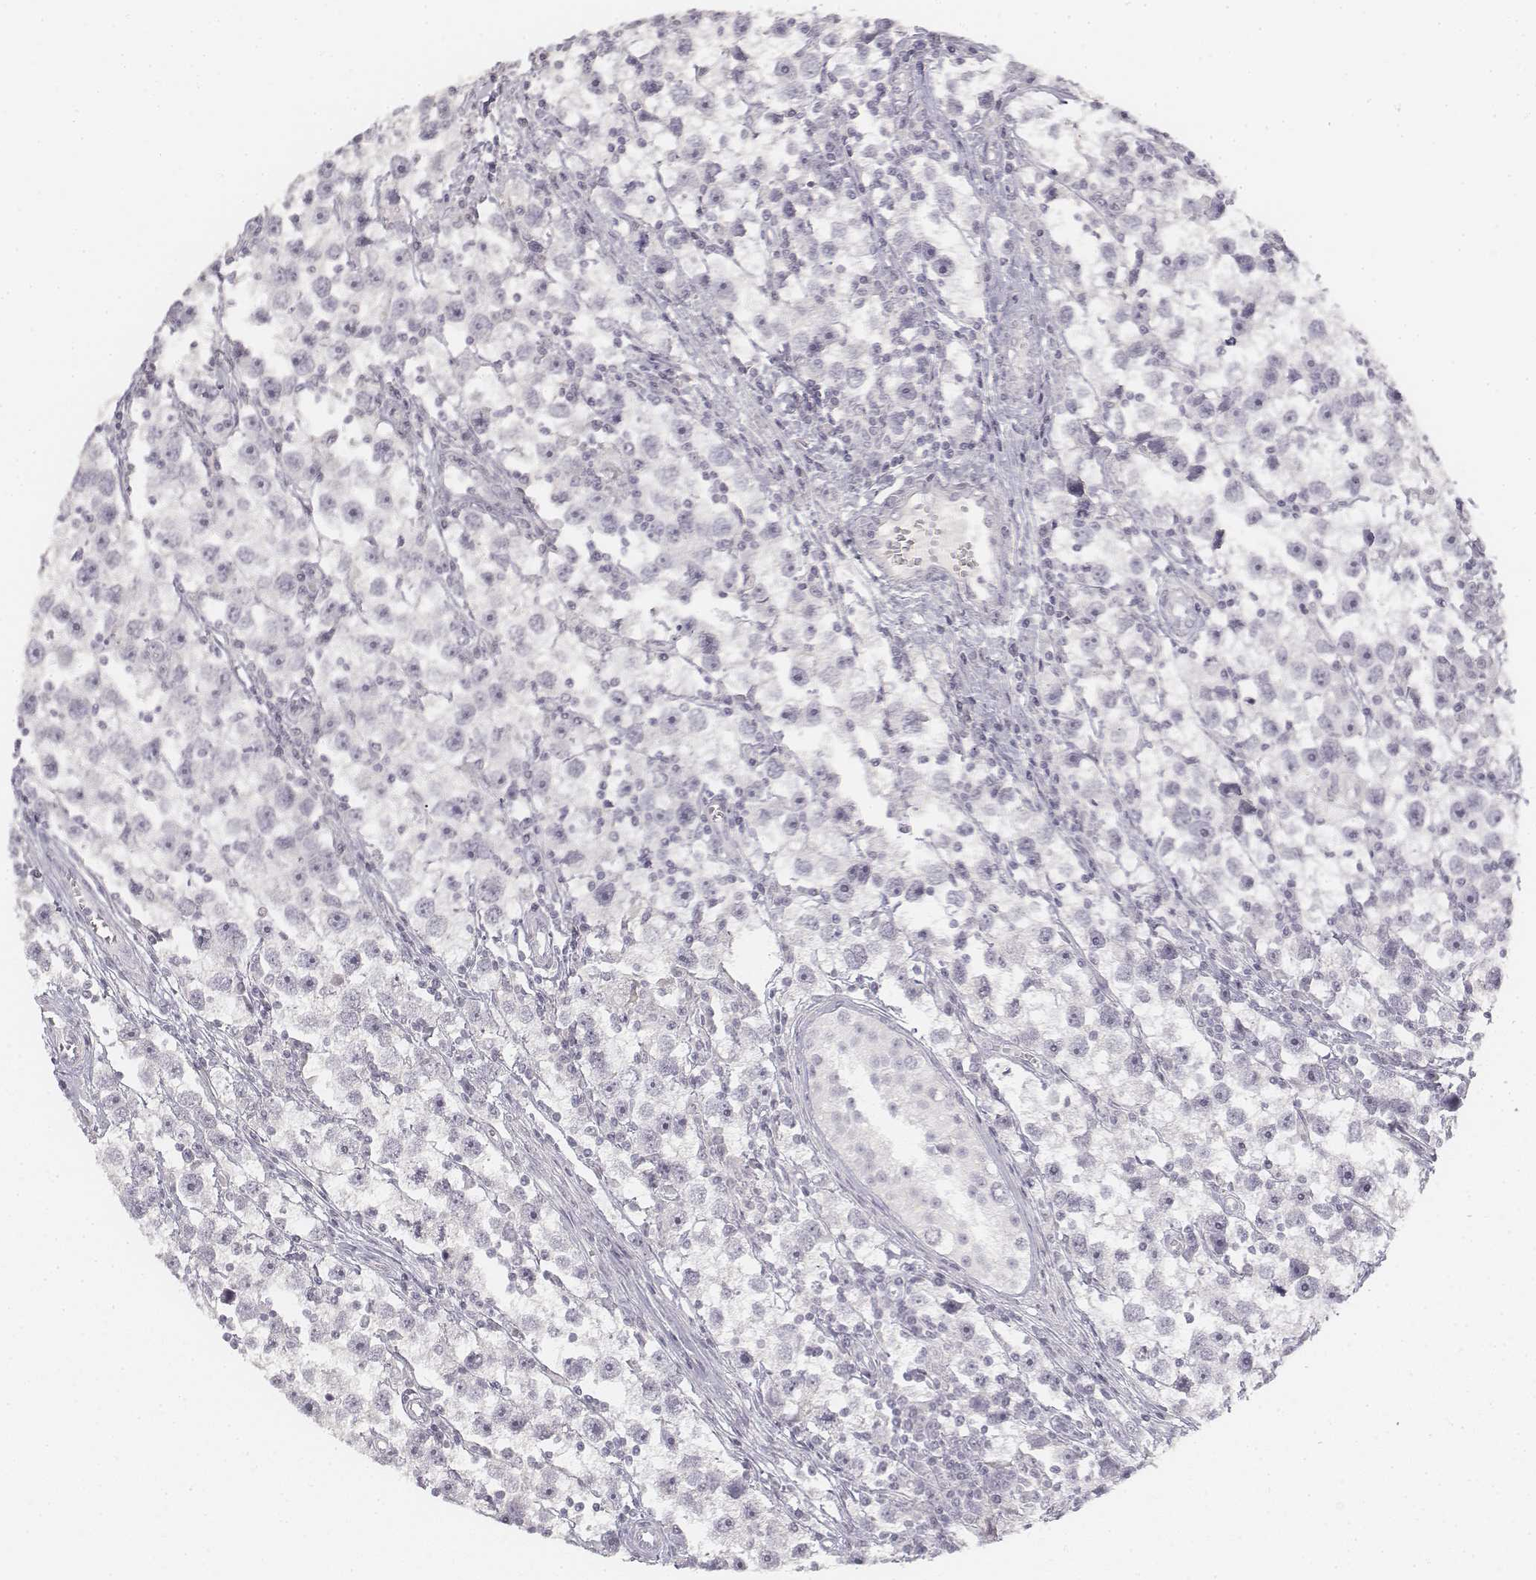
{"staining": {"intensity": "negative", "quantity": "none", "location": "none"}, "tissue": "testis cancer", "cell_type": "Tumor cells", "image_type": "cancer", "snomed": [{"axis": "morphology", "description": "Seminoma, NOS"}, {"axis": "topography", "description": "Testis"}], "caption": "An IHC image of seminoma (testis) is shown. There is no staining in tumor cells of seminoma (testis).", "gene": "DSG4", "patient": {"sex": "male", "age": 30}}